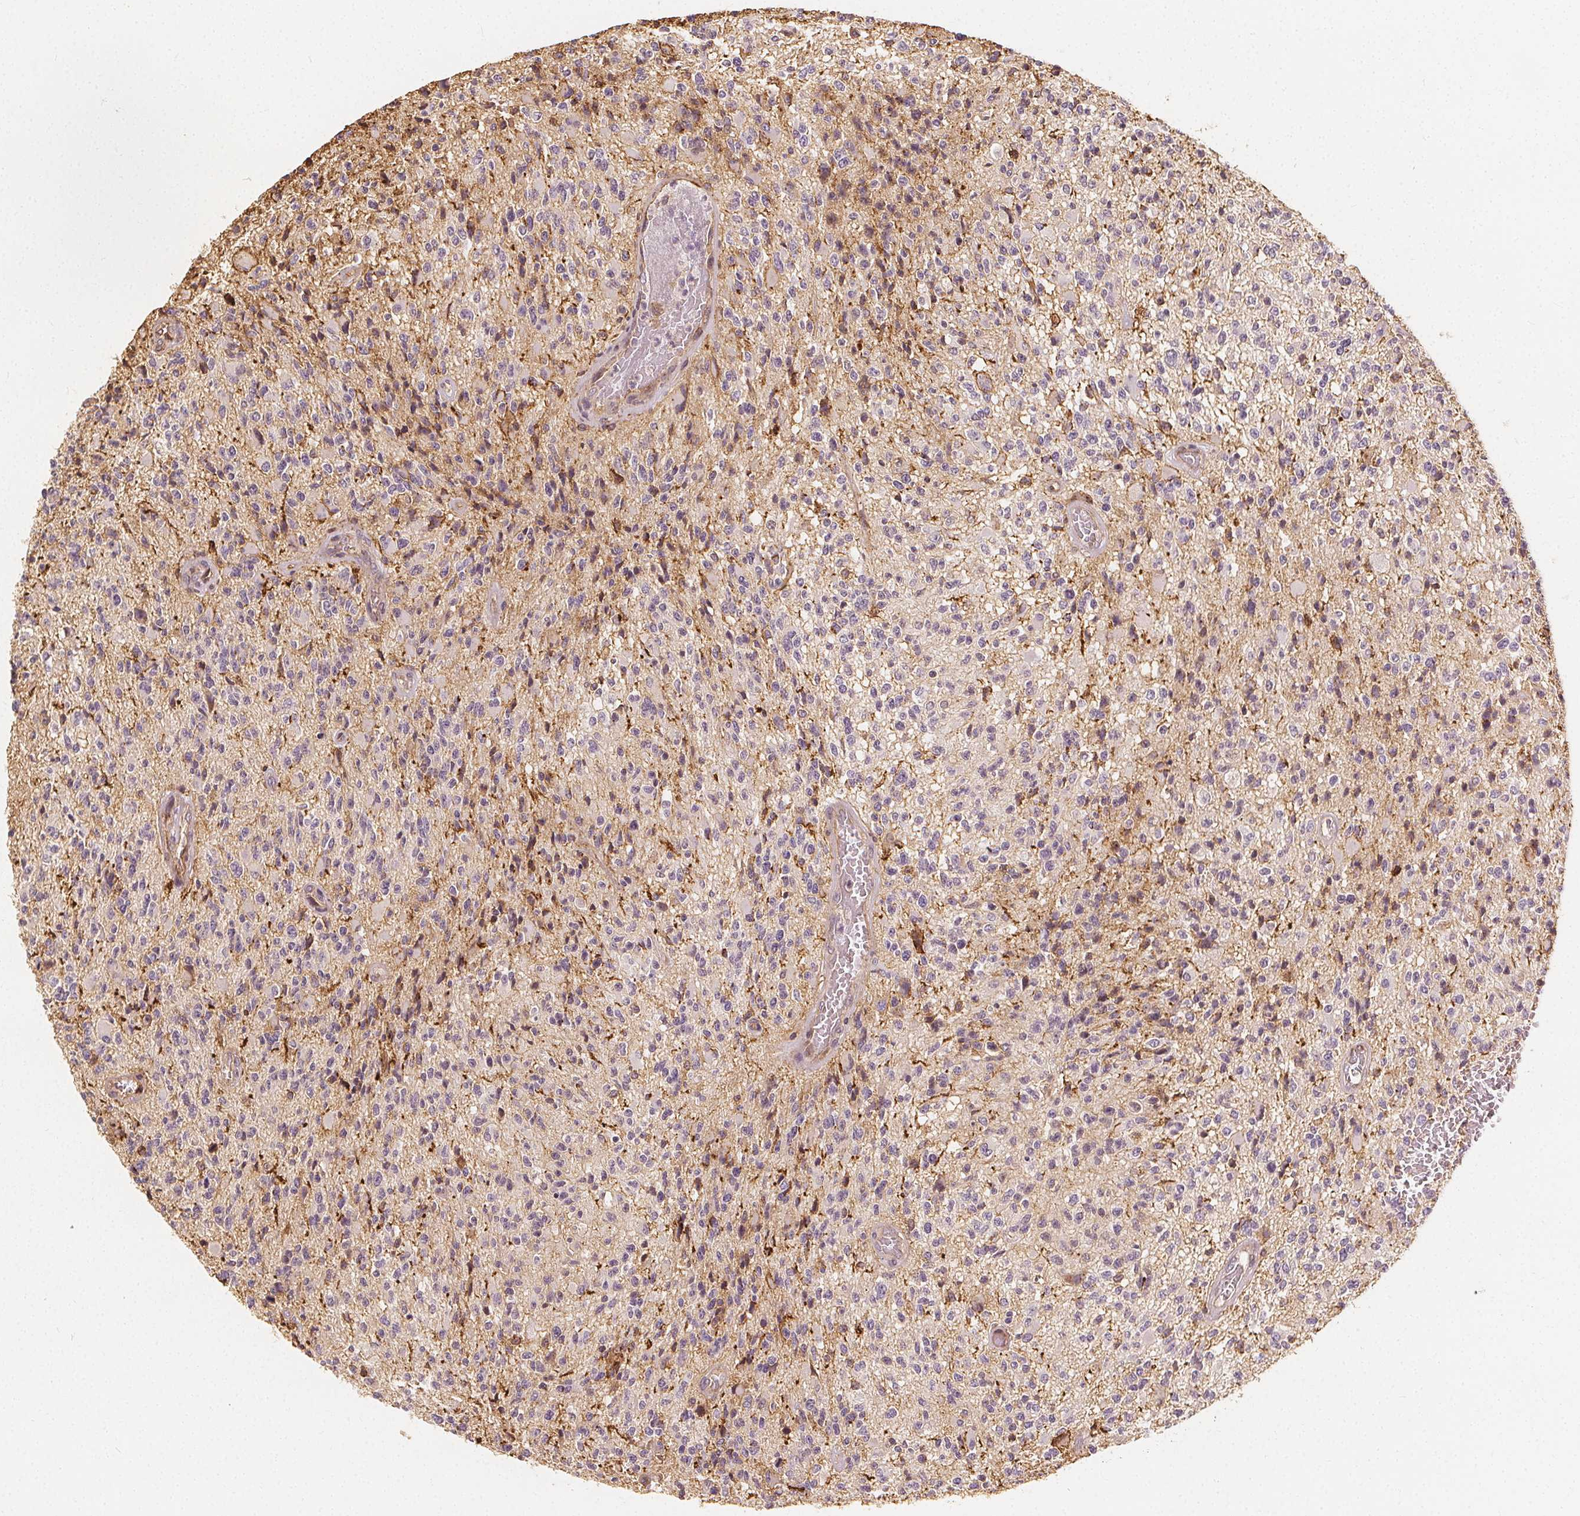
{"staining": {"intensity": "negative", "quantity": "none", "location": "none"}, "tissue": "glioma", "cell_type": "Tumor cells", "image_type": "cancer", "snomed": [{"axis": "morphology", "description": "Glioma, malignant, High grade"}, {"axis": "topography", "description": "Brain"}], "caption": "Immunohistochemistry (IHC) of human malignant high-grade glioma demonstrates no positivity in tumor cells. (DAB (3,3'-diaminobenzidine) immunohistochemistry (IHC), high magnification).", "gene": "ARHGAP26", "patient": {"sex": "female", "age": 63}}